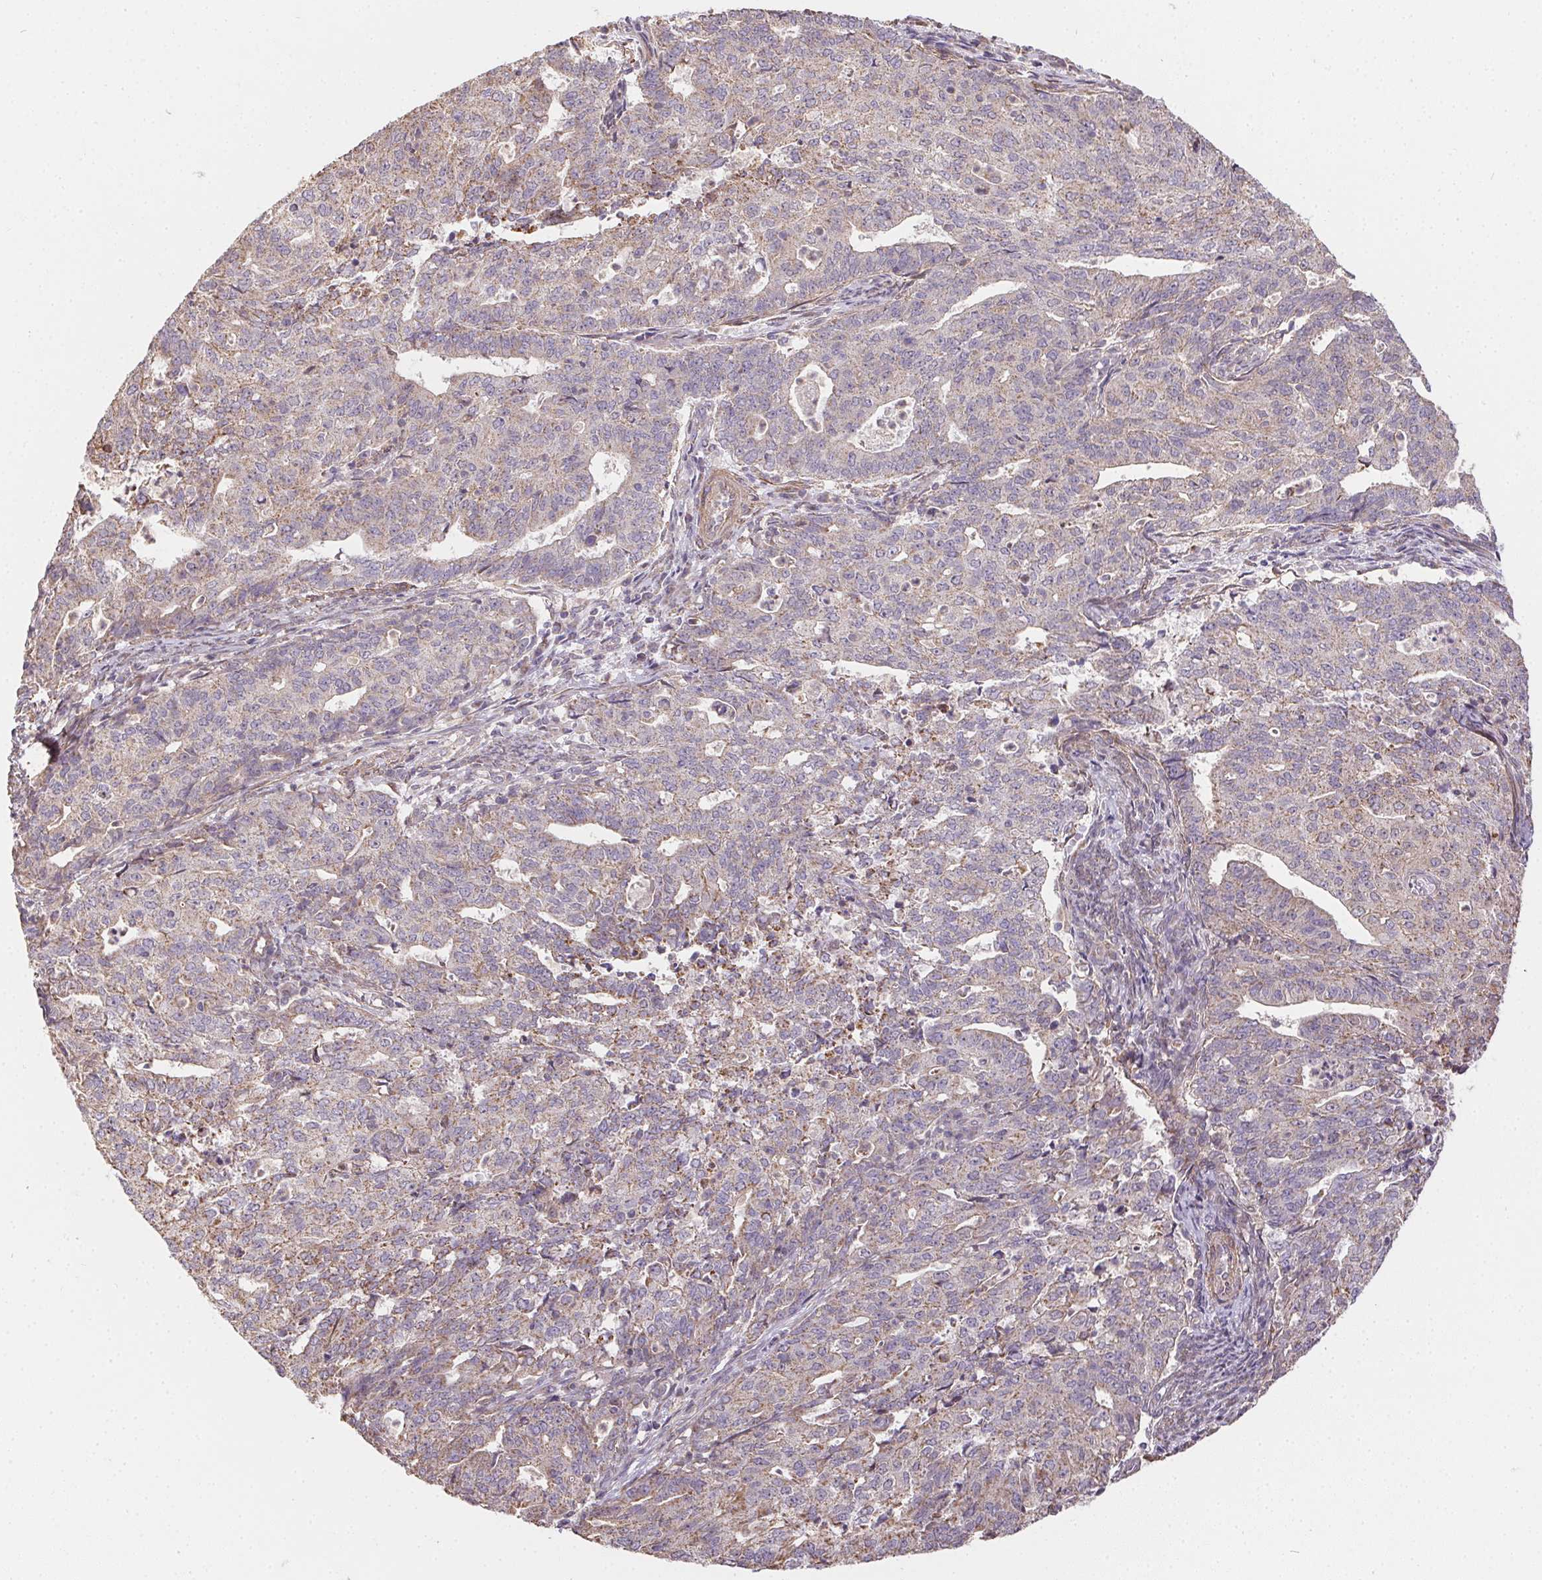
{"staining": {"intensity": "weak", "quantity": "25%-75%", "location": "cytoplasmic/membranous"}, "tissue": "endometrial cancer", "cell_type": "Tumor cells", "image_type": "cancer", "snomed": [{"axis": "morphology", "description": "Adenocarcinoma, NOS"}, {"axis": "topography", "description": "Endometrium"}], "caption": "Endometrial cancer (adenocarcinoma) stained for a protein displays weak cytoplasmic/membranous positivity in tumor cells.", "gene": "REV3L", "patient": {"sex": "female", "age": 82}}